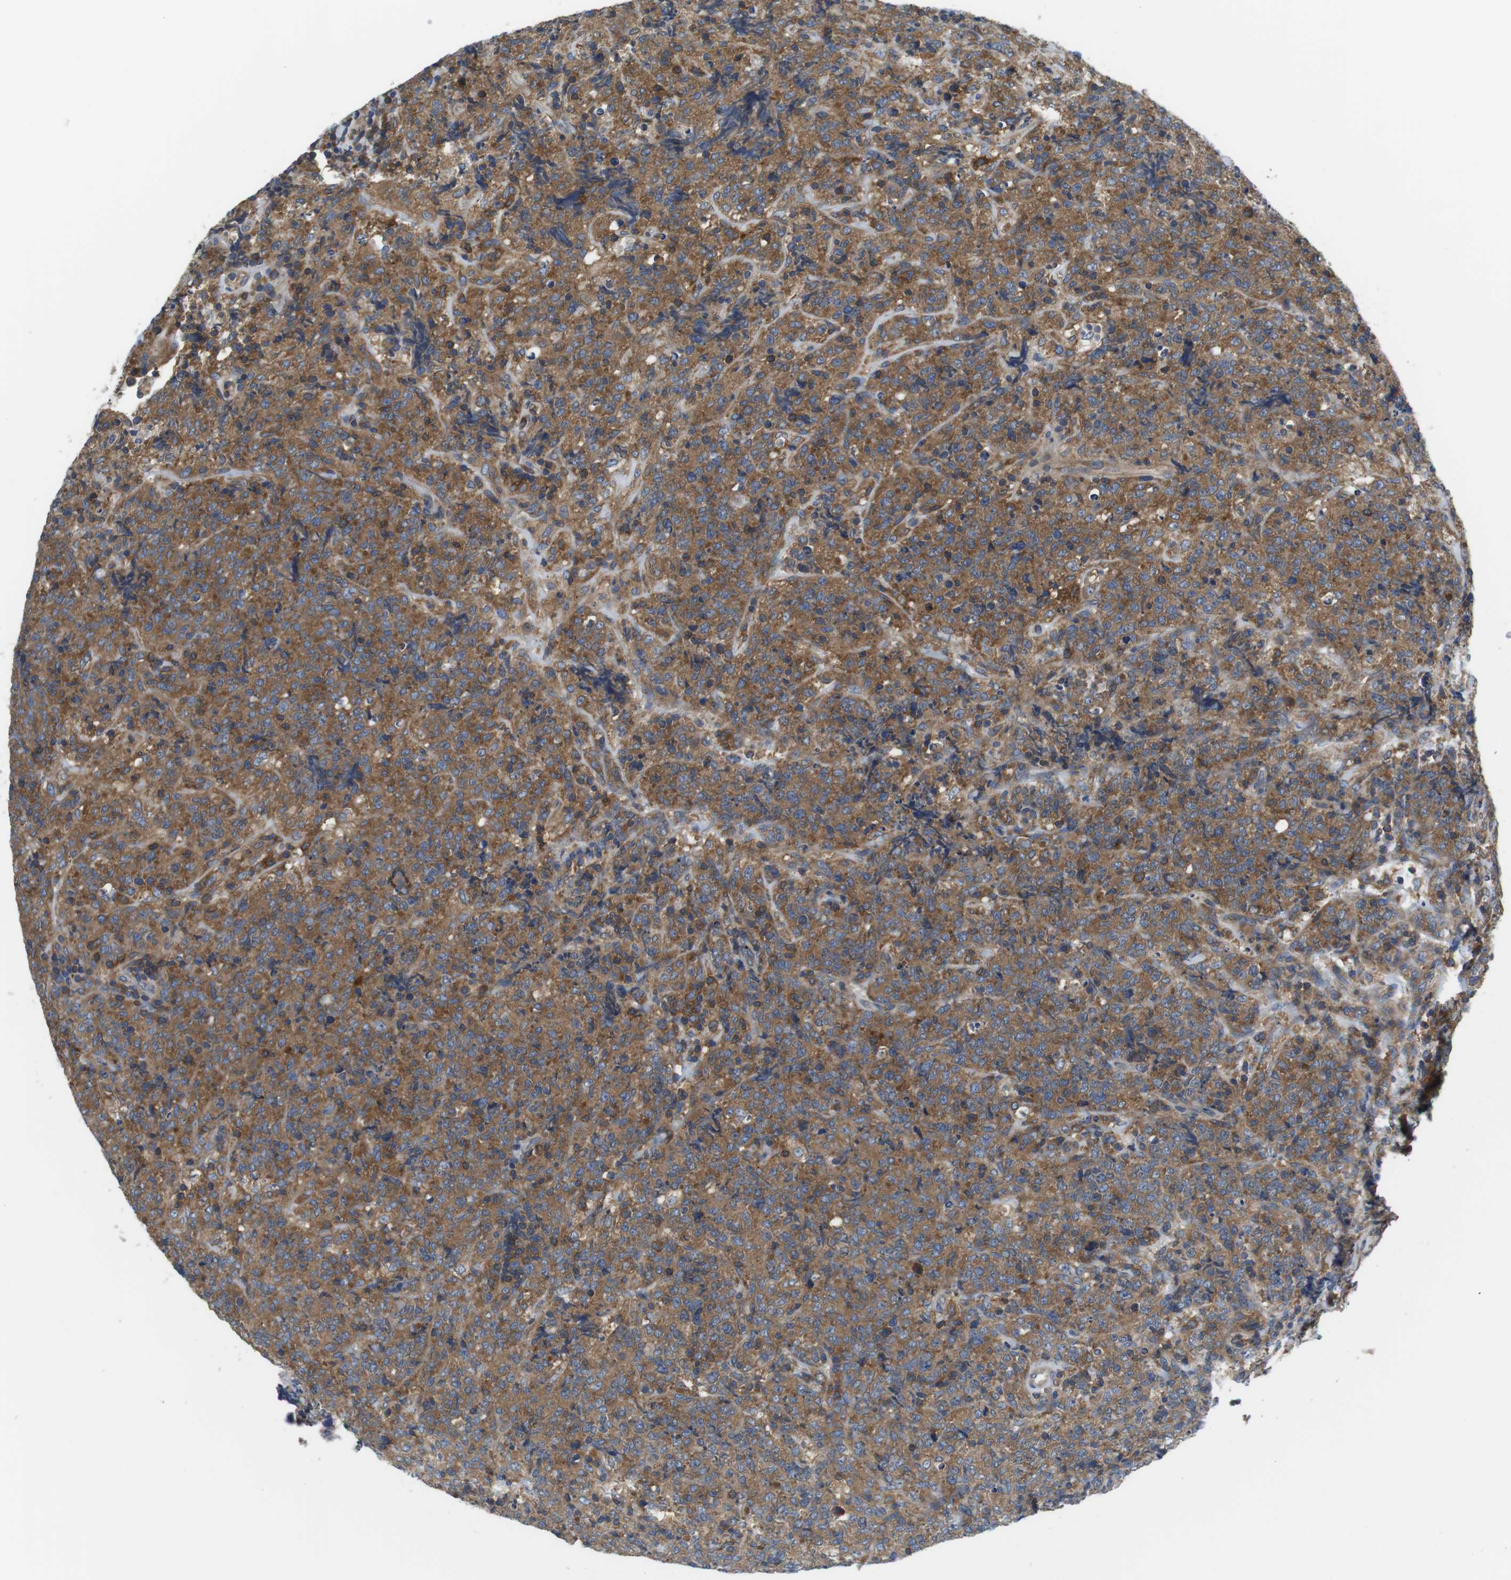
{"staining": {"intensity": "moderate", "quantity": ">75%", "location": "cytoplasmic/membranous"}, "tissue": "lymphoma", "cell_type": "Tumor cells", "image_type": "cancer", "snomed": [{"axis": "morphology", "description": "Malignant lymphoma, non-Hodgkin's type, High grade"}, {"axis": "topography", "description": "Tonsil"}], "caption": "Tumor cells exhibit medium levels of moderate cytoplasmic/membranous positivity in about >75% of cells in lymphoma.", "gene": "HERPUD2", "patient": {"sex": "female", "age": 36}}